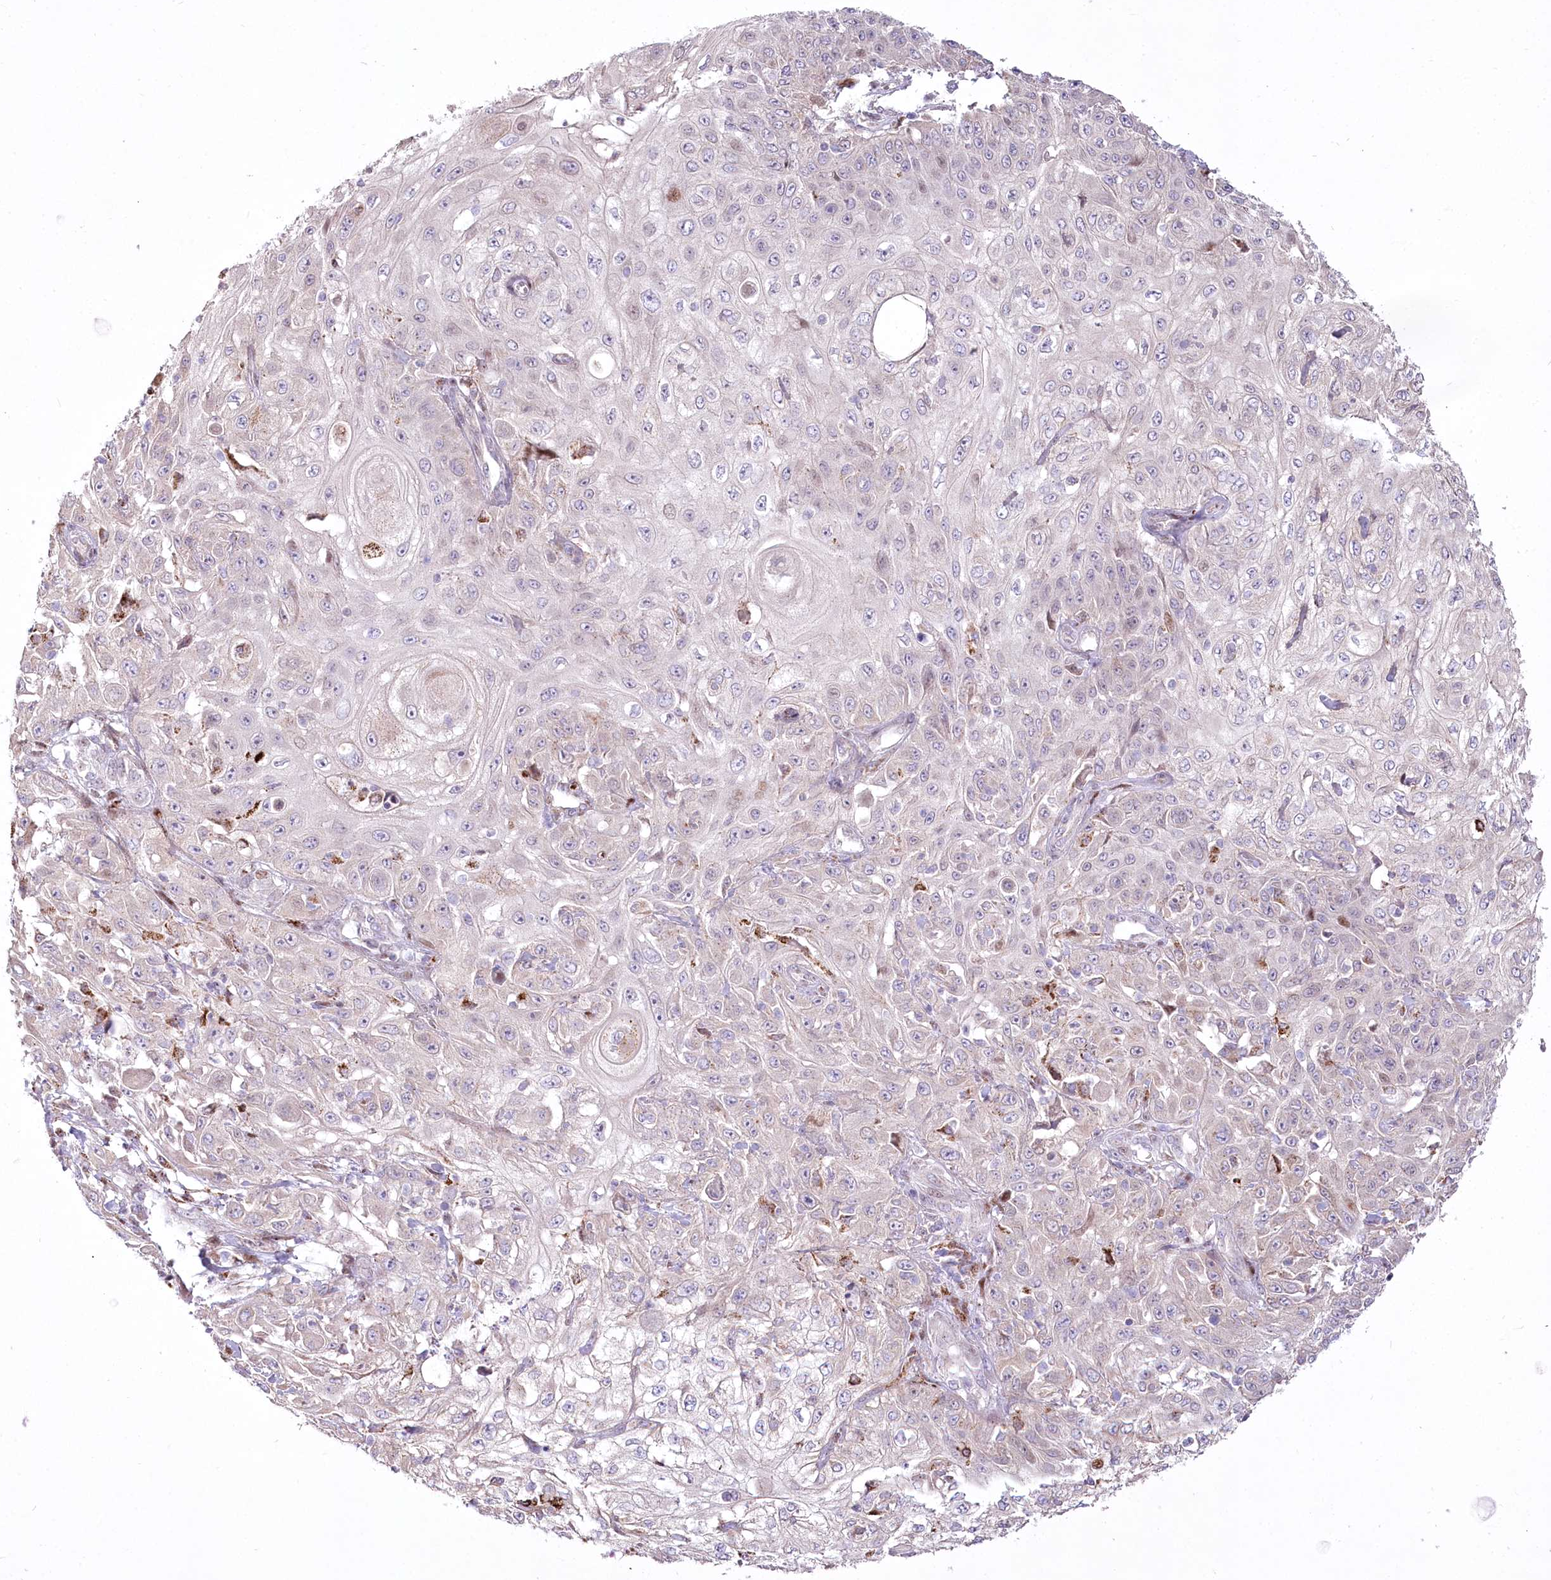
{"staining": {"intensity": "weak", "quantity": "<25%", "location": "nuclear"}, "tissue": "skin cancer", "cell_type": "Tumor cells", "image_type": "cancer", "snomed": [{"axis": "morphology", "description": "Squamous cell carcinoma, NOS"}, {"axis": "morphology", "description": "Squamous cell carcinoma, metastatic, NOS"}, {"axis": "topography", "description": "Skin"}, {"axis": "topography", "description": "Lymph node"}], "caption": "IHC histopathology image of human skin squamous cell carcinoma stained for a protein (brown), which exhibits no staining in tumor cells.", "gene": "CEP164", "patient": {"sex": "male", "age": 75}}